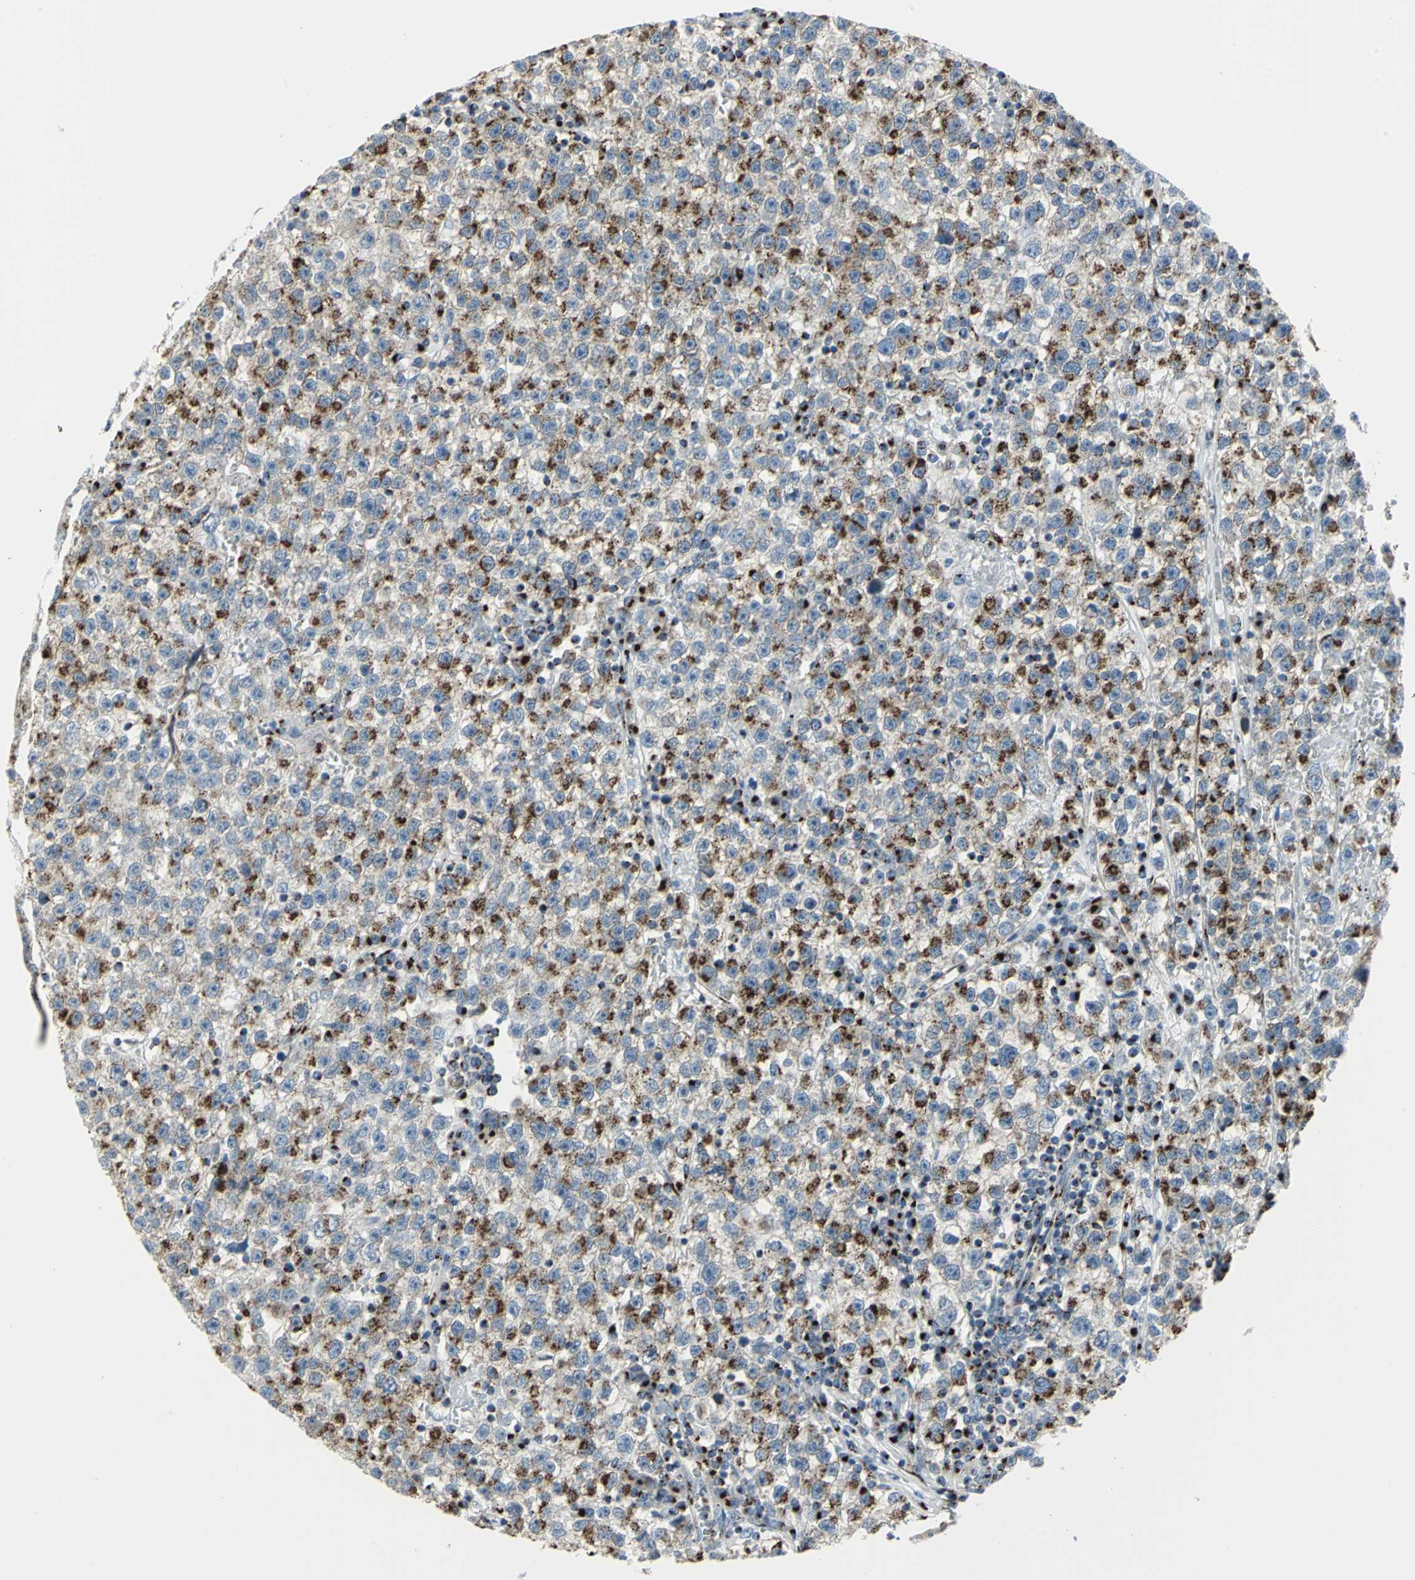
{"staining": {"intensity": "strong", "quantity": ">75%", "location": "cytoplasmic/membranous"}, "tissue": "testis cancer", "cell_type": "Tumor cells", "image_type": "cancer", "snomed": [{"axis": "morphology", "description": "Seminoma, NOS"}, {"axis": "topography", "description": "Testis"}], "caption": "There is high levels of strong cytoplasmic/membranous positivity in tumor cells of testis cancer (seminoma), as demonstrated by immunohistochemical staining (brown color).", "gene": "GPR3", "patient": {"sex": "male", "age": 22}}